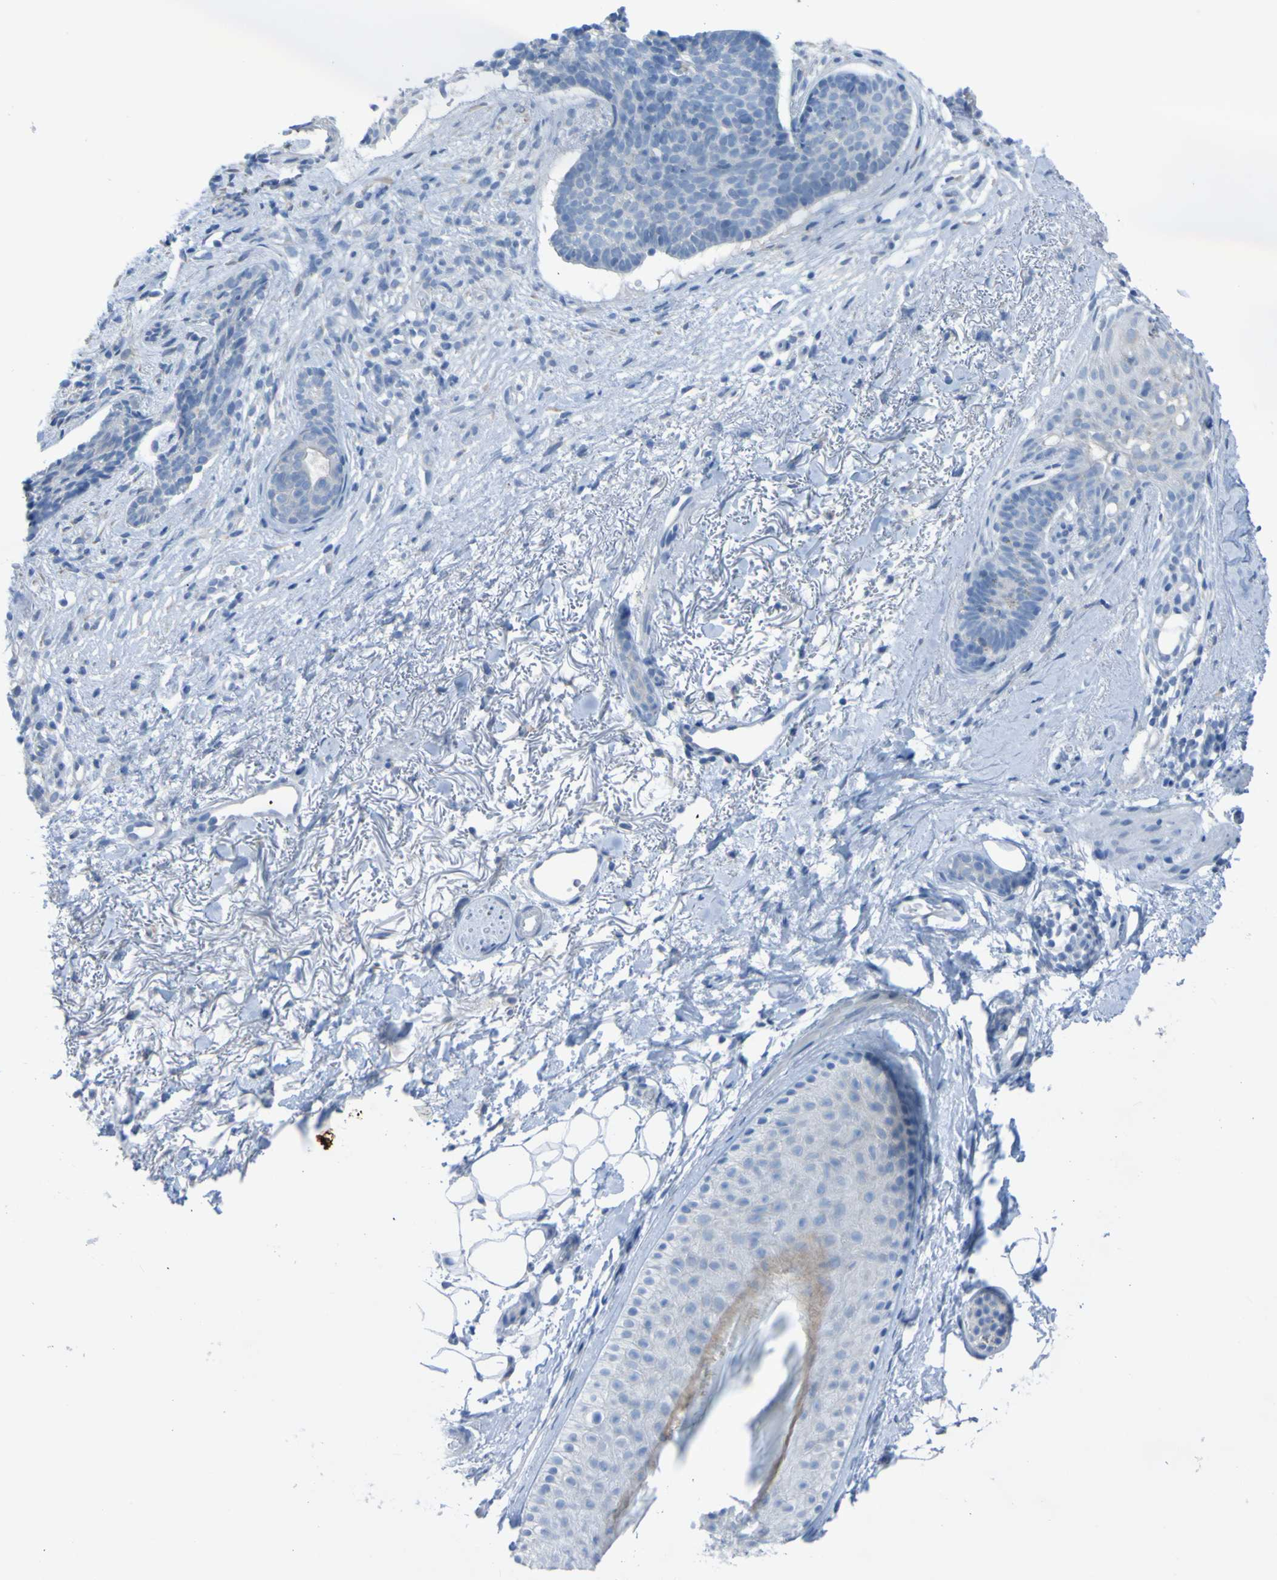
{"staining": {"intensity": "negative", "quantity": "none", "location": "none"}, "tissue": "skin cancer", "cell_type": "Tumor cells", "image_type": "cancer", "snomed": [{"axis": "morphology", "description": "Normal tissue, NOS"}, {"axis": "morphology", "description": "Basal cell carcinoma"}, {"axis": "topography", "description": "Skin"}], "caption": "The immunohistochemistry (IHC) histopathology image has no significant positivity in tumor cells of skin cancer tissue.", "gene": "ACMSD", "patient": {"sex": "female", "age": 70}}